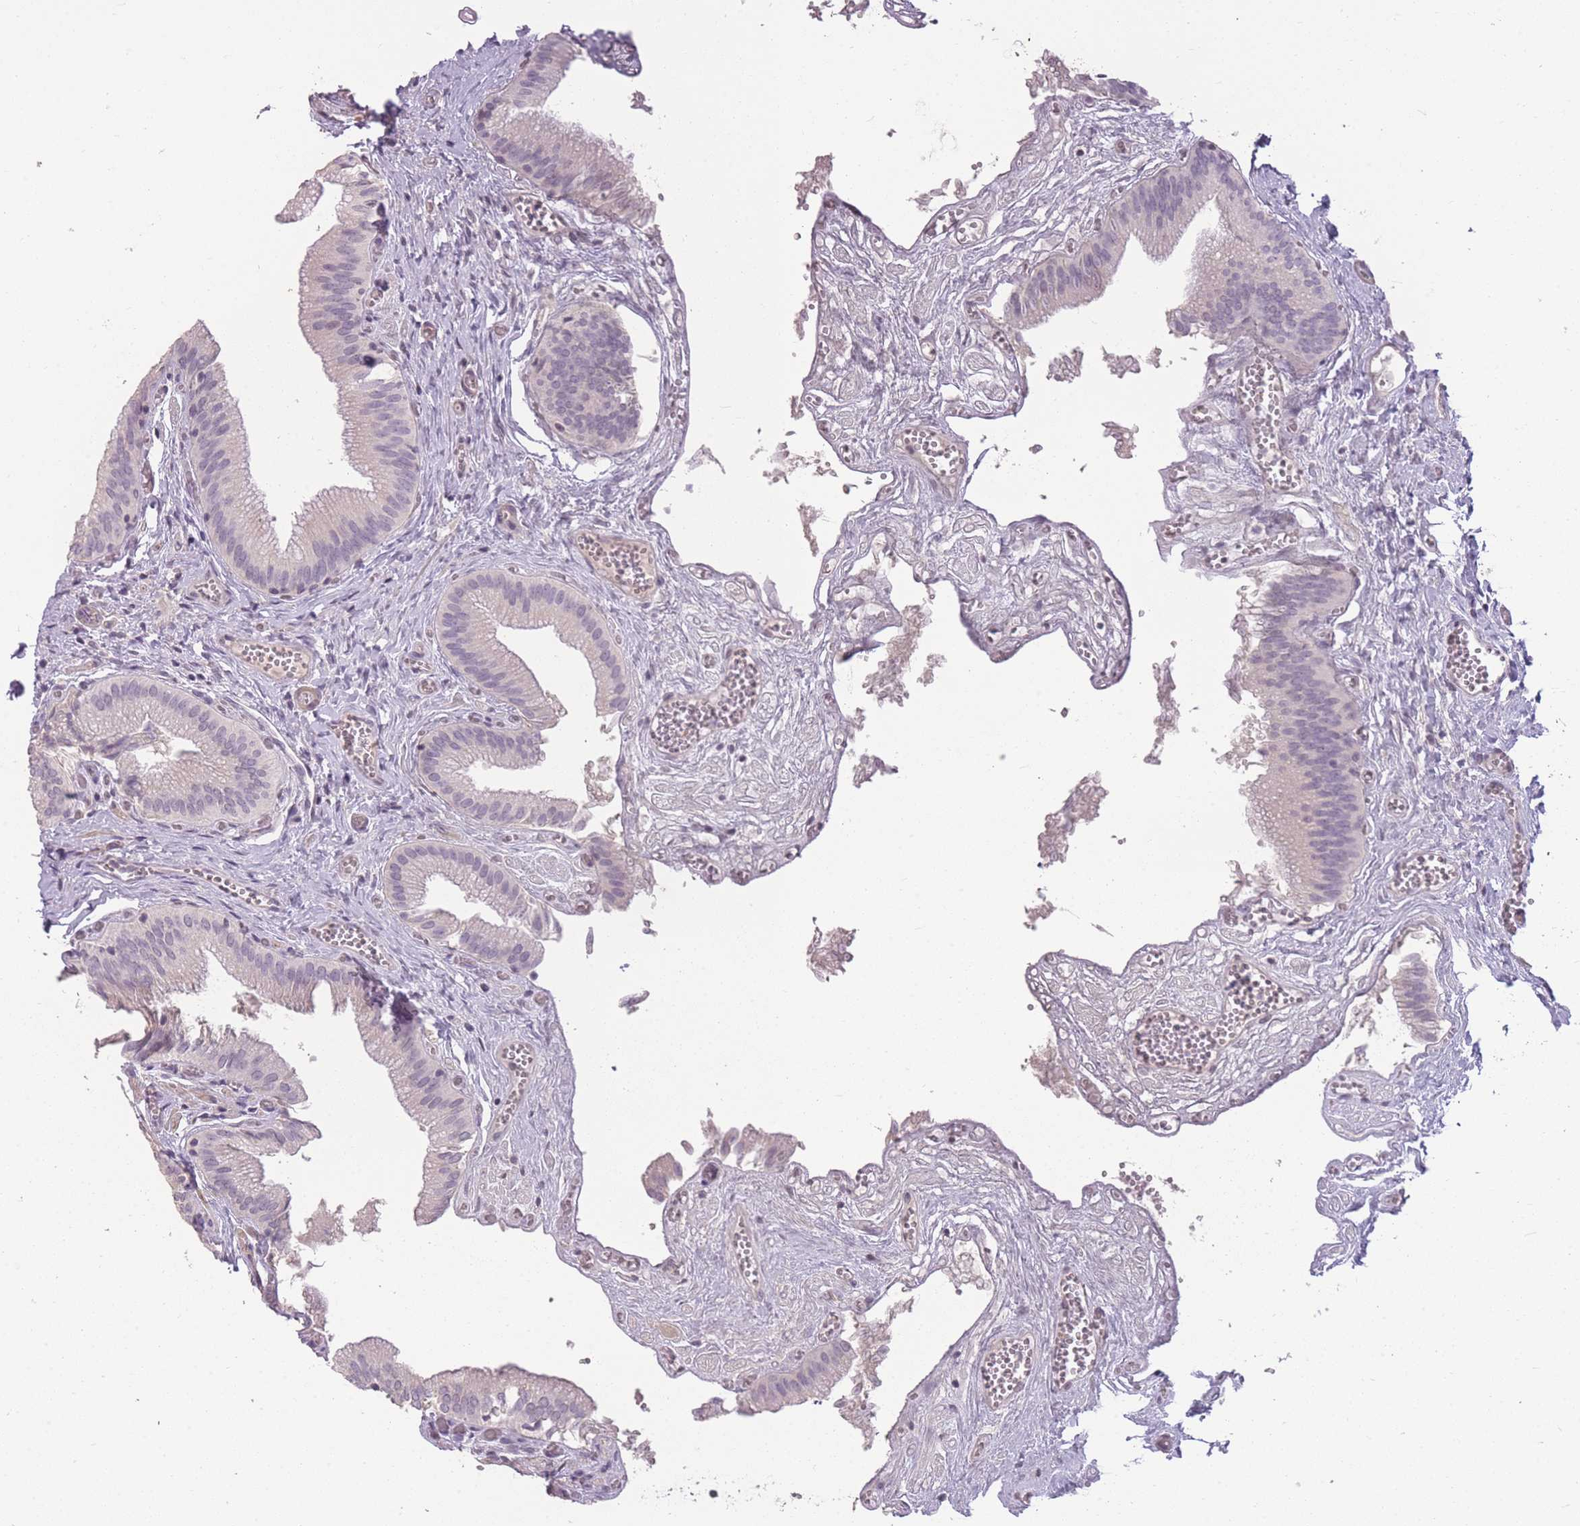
{"staining": {"intensity": "weak", "quantity": "<25%", "location": "cytoplasmic/membranous"}, "tissue": "gallbladder", "cell_type": "Glandular cells", "image_type": "normal", "snomed": [{"axis": "morphology", "description": "Normal tissue, NOS"}, {"axis": "topography", "description": "Gallbladder"}, {"axis": "topography", "description": "Peripheral nerve tissue"}], "caption": "This is an immunohistochemistry (IHC) photomicrograph of unremarkable human gallbladder. There is no expression in glandular cells.", "gene": "ZBTB24", "patient": {"sex": "male", "age": 17}}